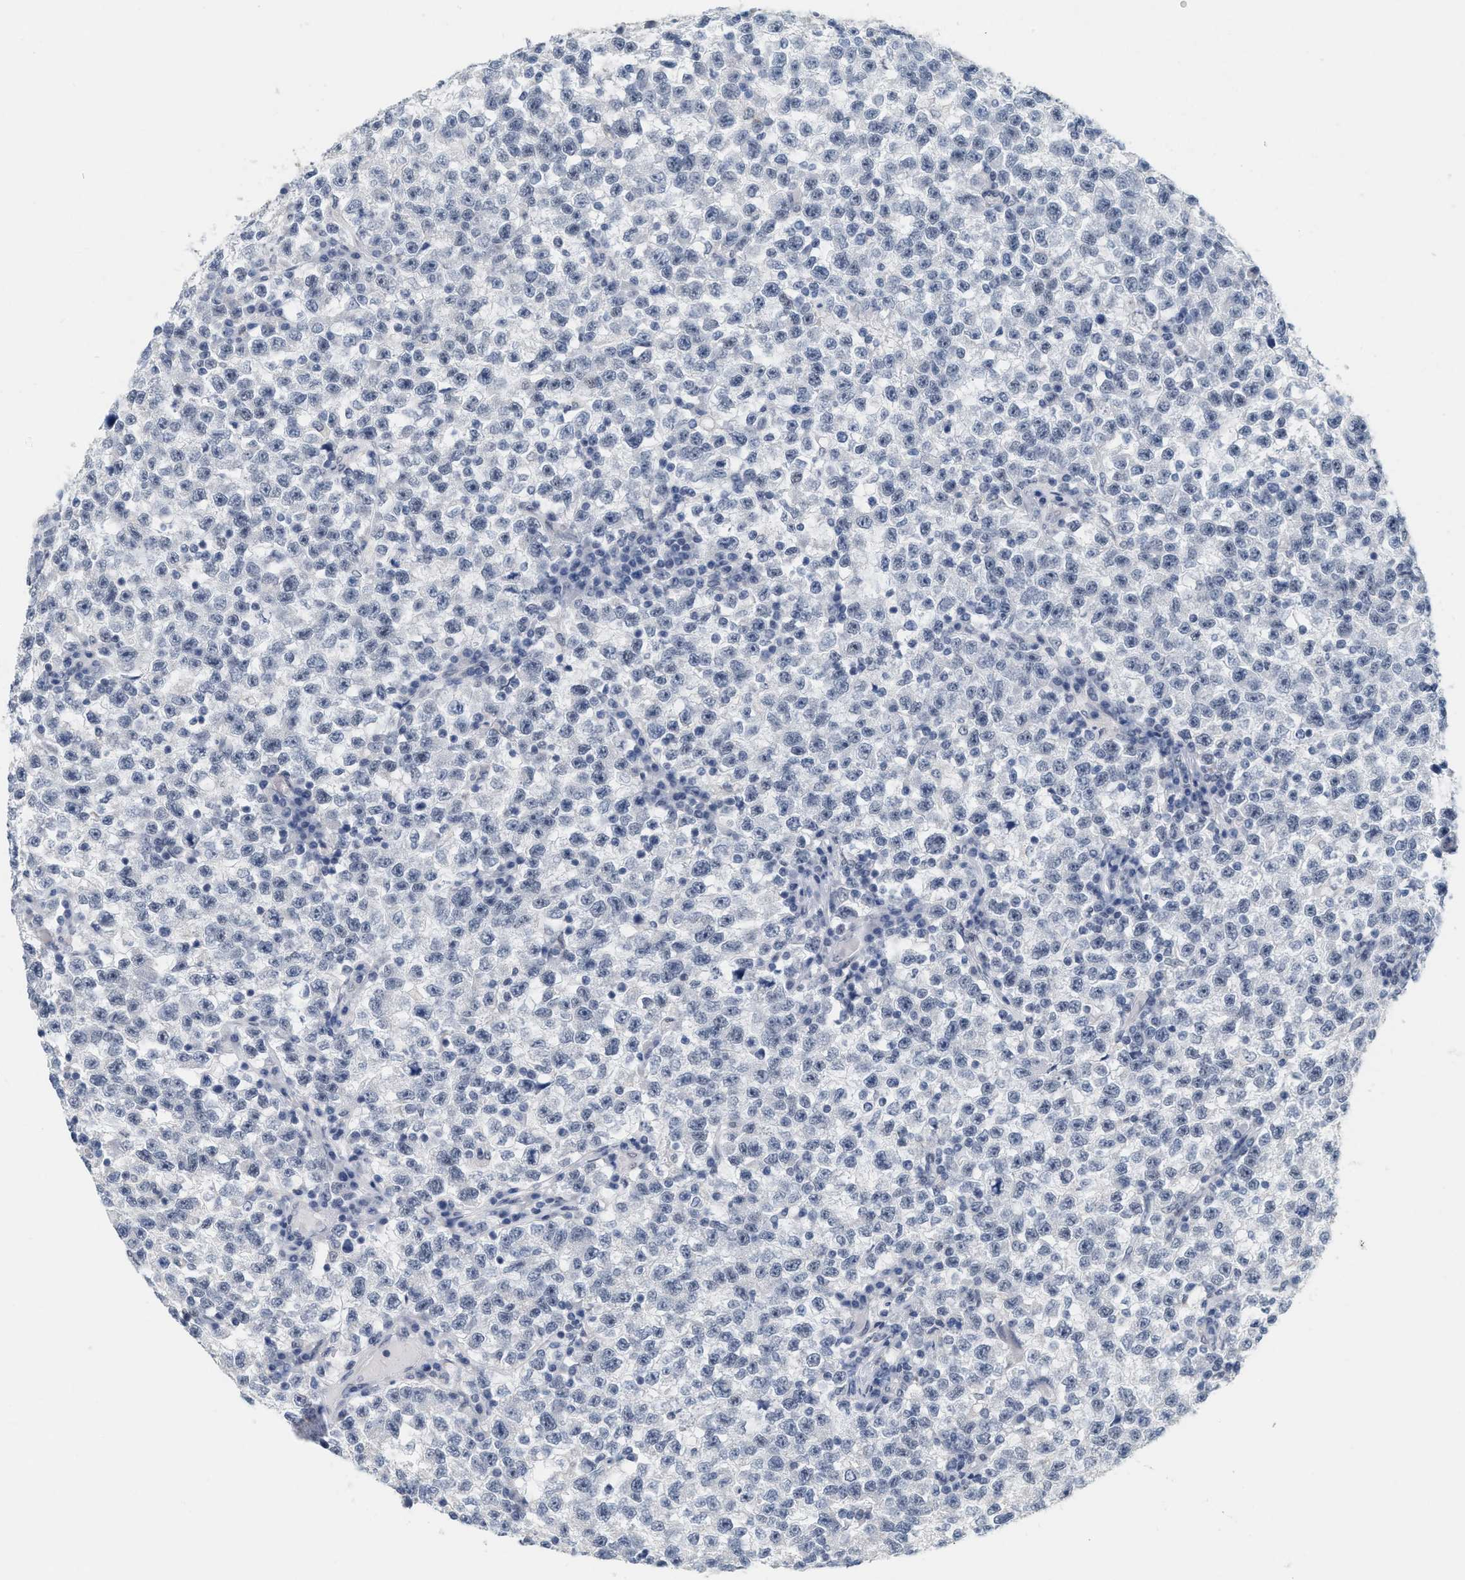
{"staining": {"intensity": "negative", "quantity": "none", "location": "none"}, "tissue": "testis cancer", "cell_type": "Tumor cells", "image_type": "cancer", "snomed": [{"axis": "morphology", "description": "Seminoma, NOS"}, {"axis": "topography", "description": "Testis"}], "caption": "A micrograph of testis cancer (seminoma) stained for a protein demonstrates no brown staining in tumor cells.", "gene": "XIRP1", "patient": {"sex": "male", "age": 22}}